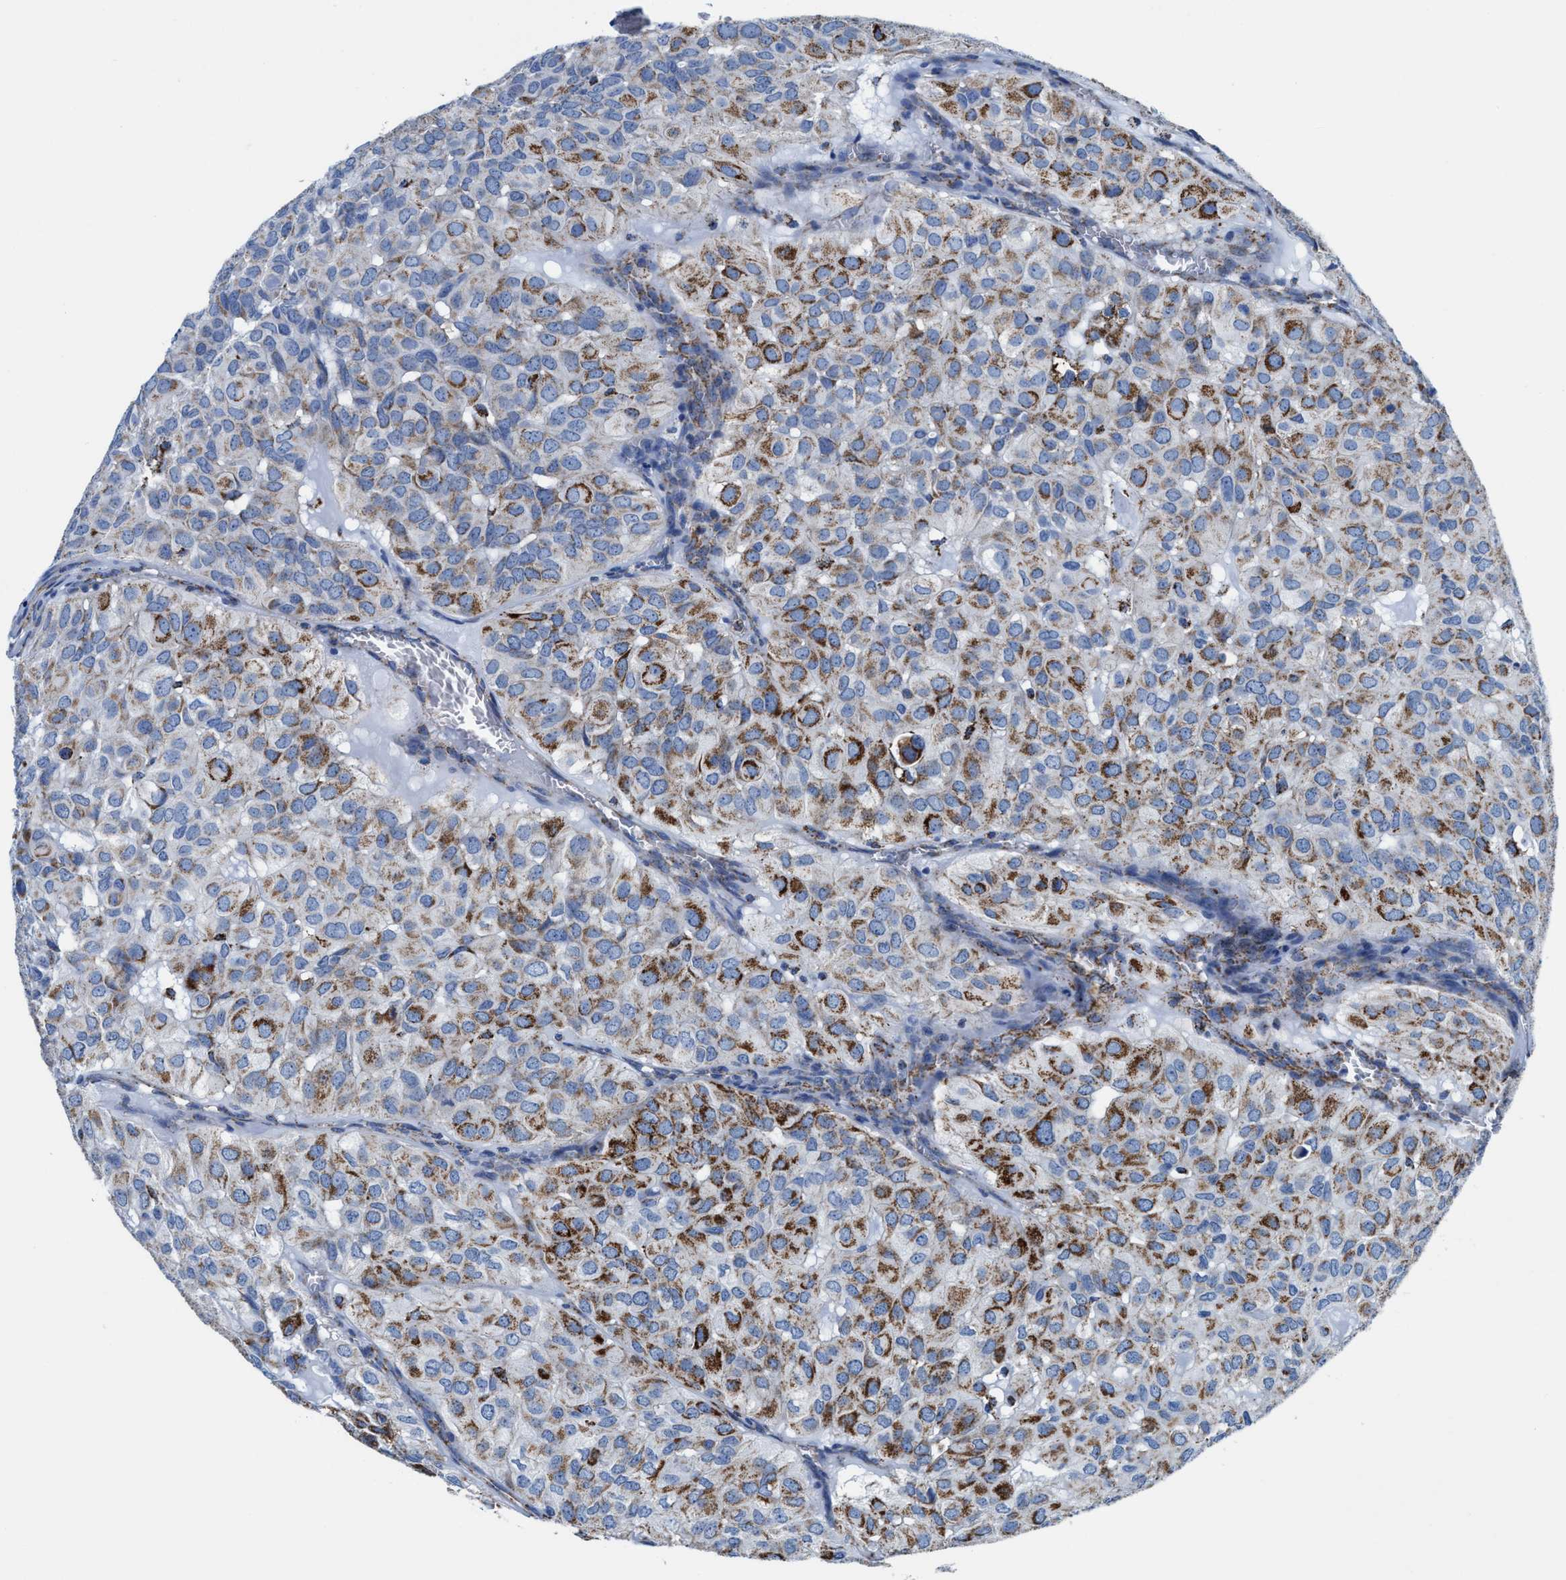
{"staining": {"intensity": "strong", "quantity": "25%-75%", "location": "cytoplasmic/membranous"}, "tissue": "head and neck cancer", "cell_type": "Tumor cells", "image_type": "cancer", "snomed": [{"axis": "morphology", "description": "Adenocarcinoma, NOS"}, {"axis": "topography", "description": "Salivary gland, NOS"}, {"axis": "topography", "description": "Head-Neck"}], "caption": "An immunohistochemistry (IHC) micrograph of neoplastic tissue is shown. Protein staining in brown labels strong cytoplasmic/membranous positivity in head and neck cancer within tumor cells. Immunohistochemistry stains the protein in brown and the nuclei are stained blue.", "gene": "ALDH1B1", "patient": {"sex": "female", "age": 76}}